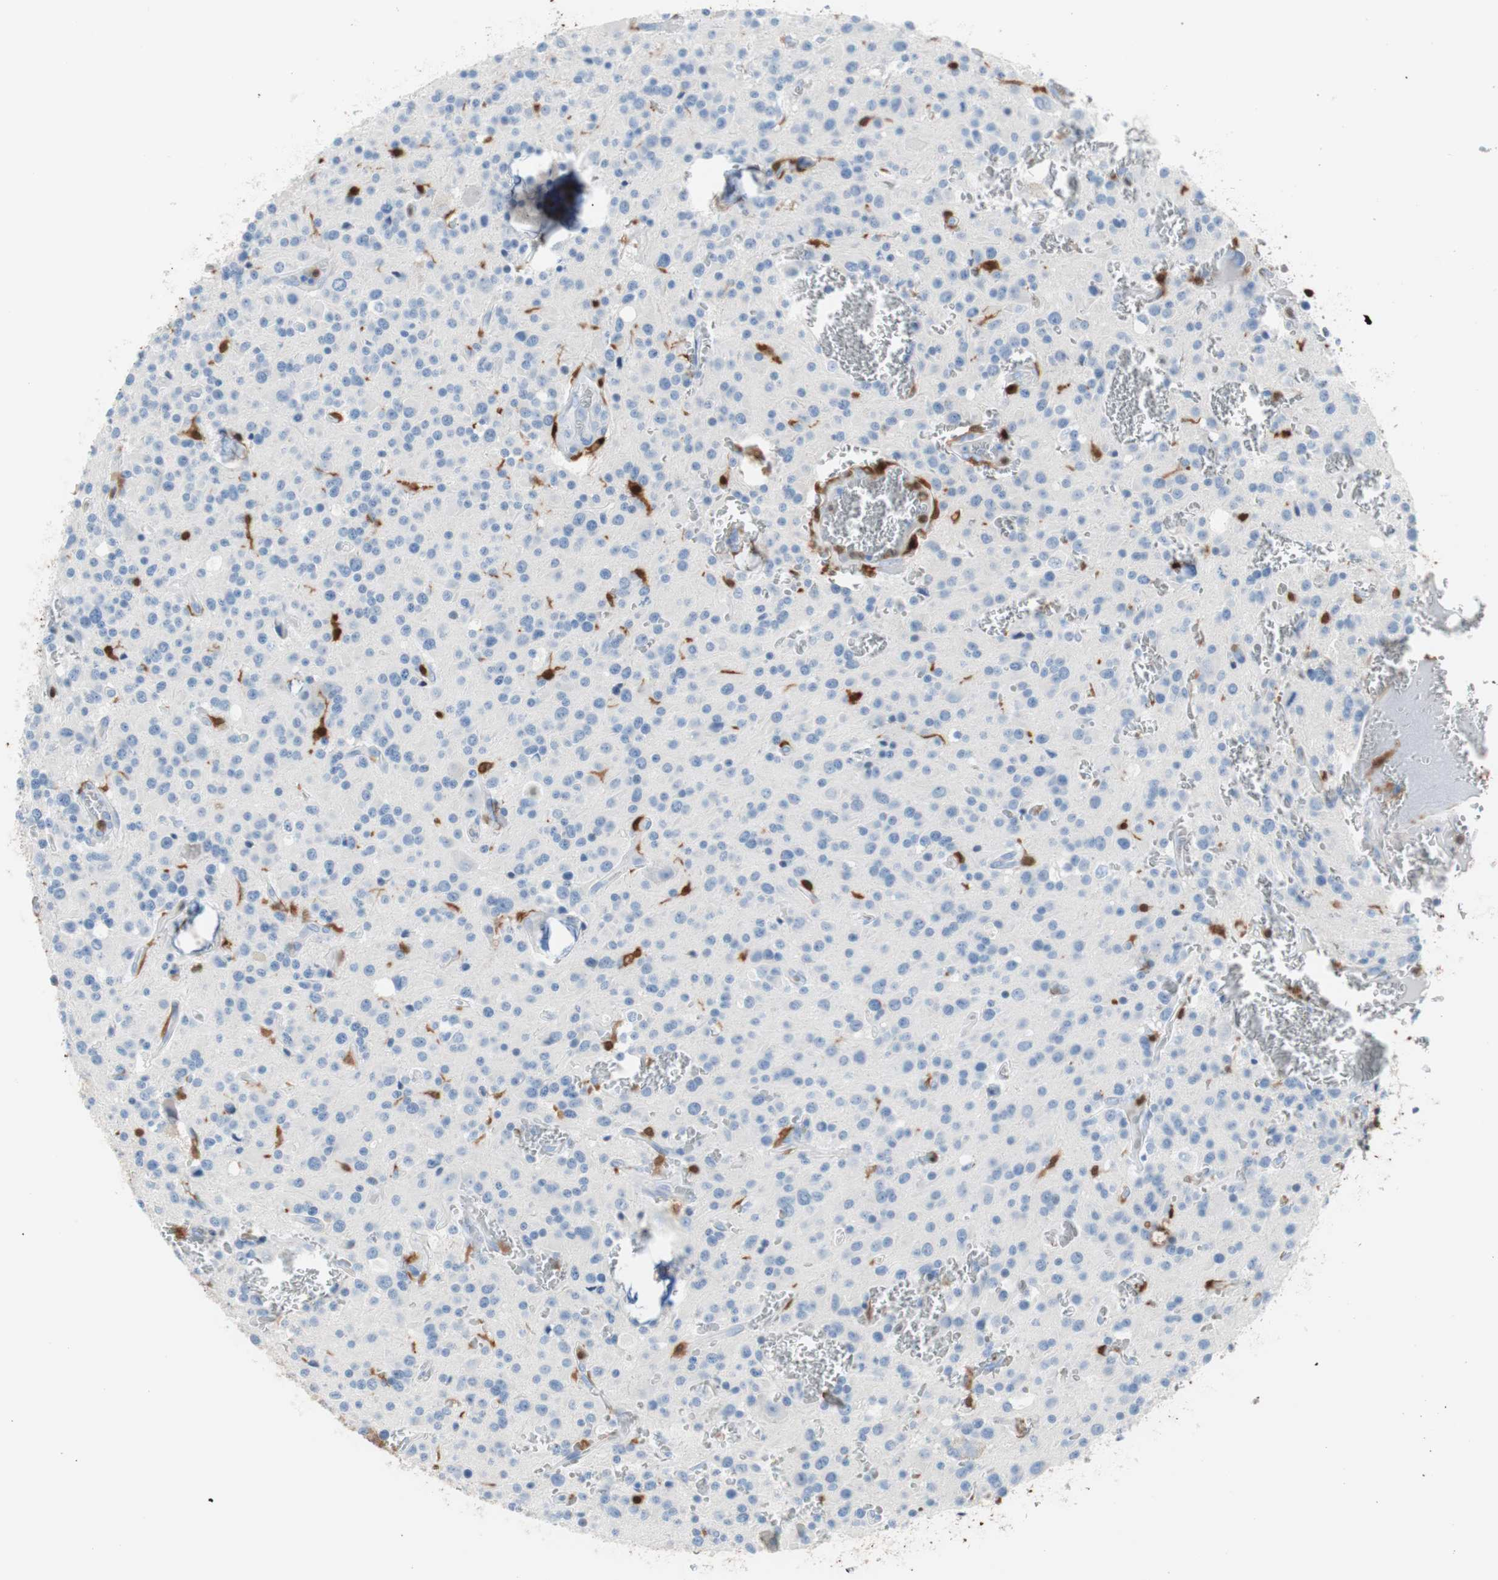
{"staining": {"intensity": "moderate", "quantity": "<25%", "location": "nuclear"}, "tissue": "glioma", "cell_type": "Tumor cells", "image_type": "cancer", "snomed": [{"axis": "morphology", "description": "Glioma, malignant, Low grade"}, {"axis": "topography", "description": "Brain"}], "caption": "Immunohistochemical staining of human malignant glioma (low-grade) shows low levels of moderate nuclear positivity in about <25% of tumor cells.", "gene": "IL18", "patient": {"sex": "male", "age": 58}}